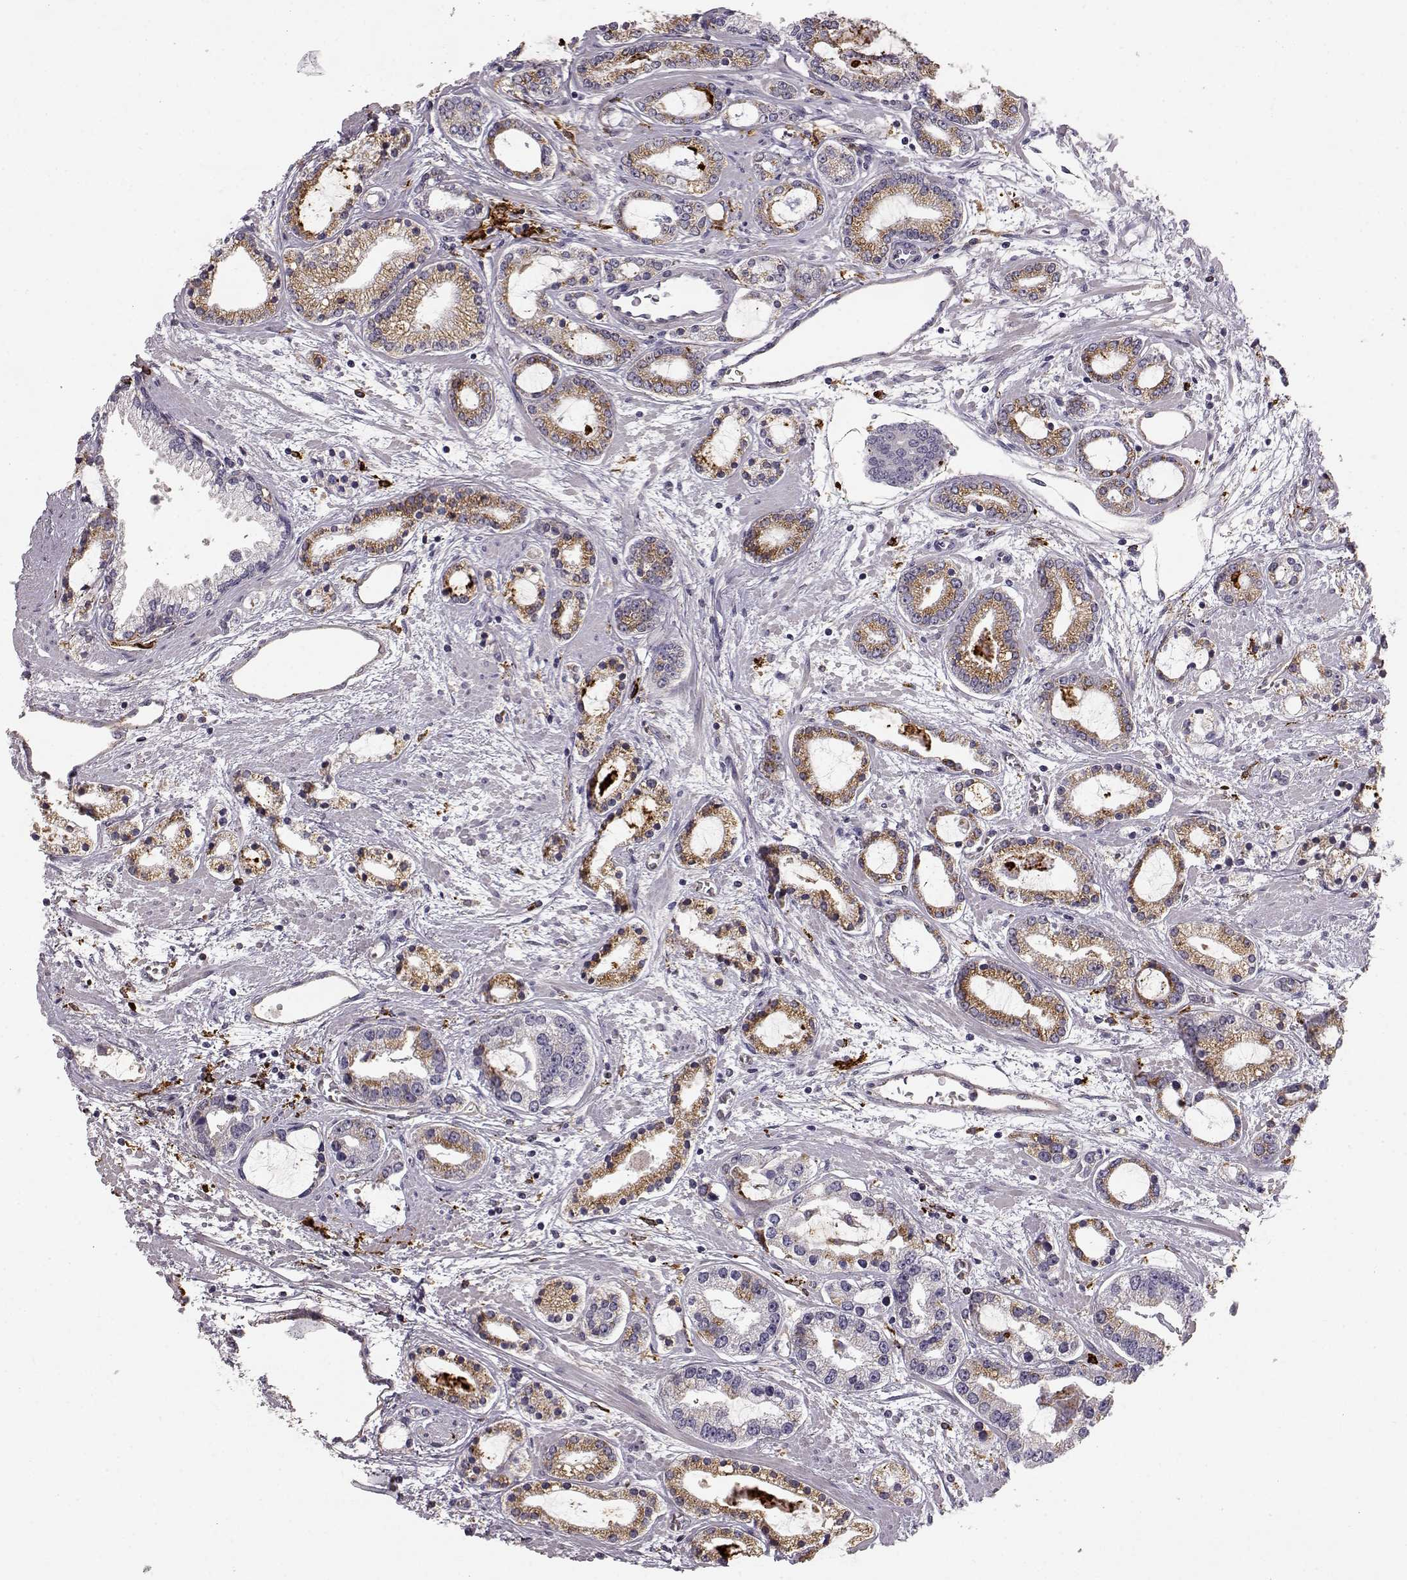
{"staining": {"intensity": "moderate", "quantity": "<25%", "location": "cytoplasmic/membranous"}, "tissue": "prostate cancer", "cell_type": "Tumor cells", "image_type": "cancer", "snomed": [{"axis": "morphology", "description": "Adenocarcinoma, Medium grade"}, {"axis": "topography", "description": "Prostate"}], "caption": "High-power microscopy captured an immunohistochemistry (IHC) image of medium-grade adenocarcinoma (prostate), revealing moderate cytoplasmic/membranous staining in approximately <25% of tumor cells.", "gene": "CCNF", "patient": {"sex": "male", "age": 57}}